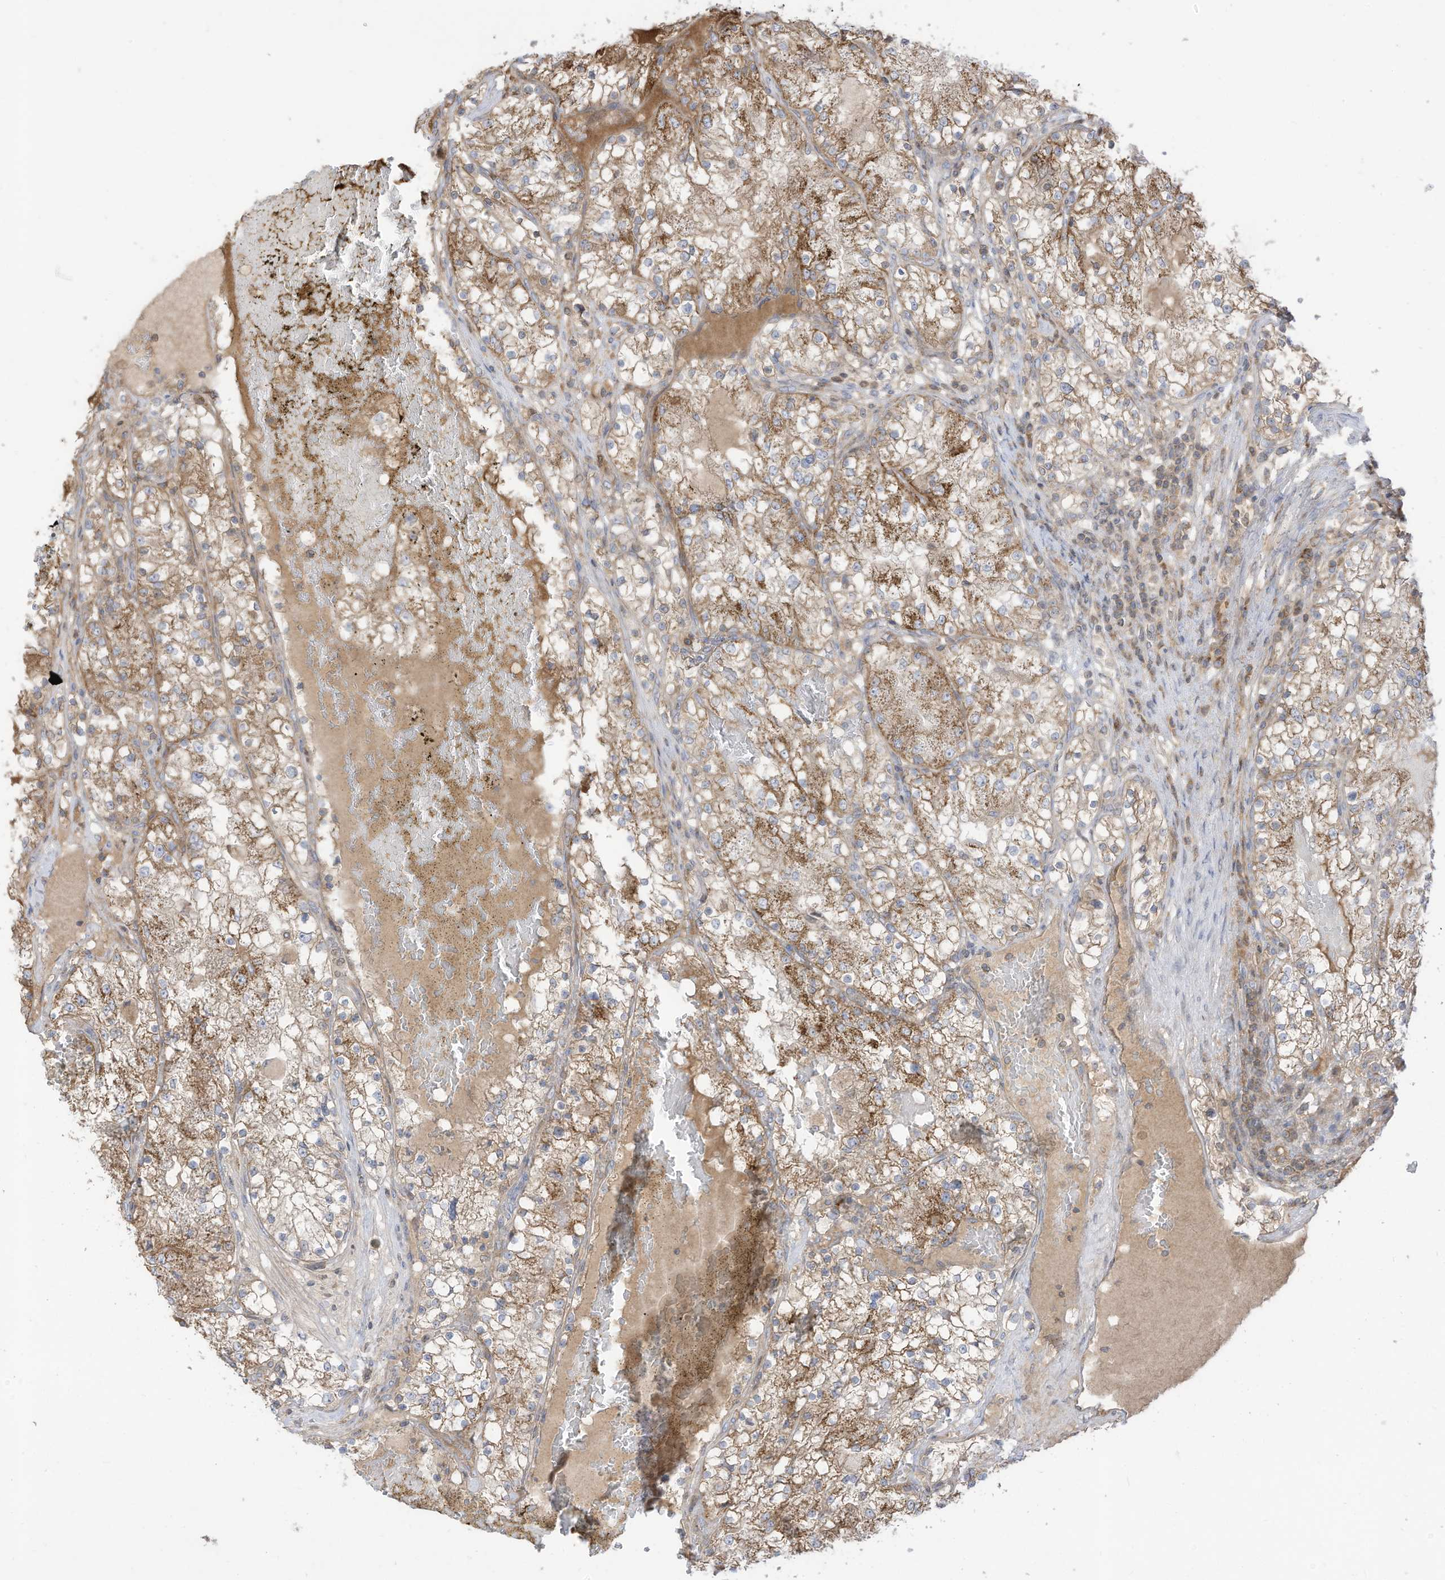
{"staining": {"intensity": "moderate", "quantity": "25%-75%", "location": "cytoplasmic/membranous"}, "tissue": "renal cancer", "cell_type": "Tumor cells", "image_type": "cancer", "snomed": [{"axis": "morphology", "description": "Normal tissue, NOS"}, {"axis": "morphology", "description": "Adenocarcinoma, NOS"}, {"axis": "topography", "description": "Kidney"}], "caption": "IHC micrograph of neoplastic tissue: human renal adenocarcinoma stained using immunohistochemistry (IHC) demonstrates medium levels of moderate protein expression localized specifically in the cytoplasmic/membranous of tumor cells, appearing as a cytoplasmic/membranous brown color.", "gene": "CGAS", "patient": {"sex": "male", "age": 68}}